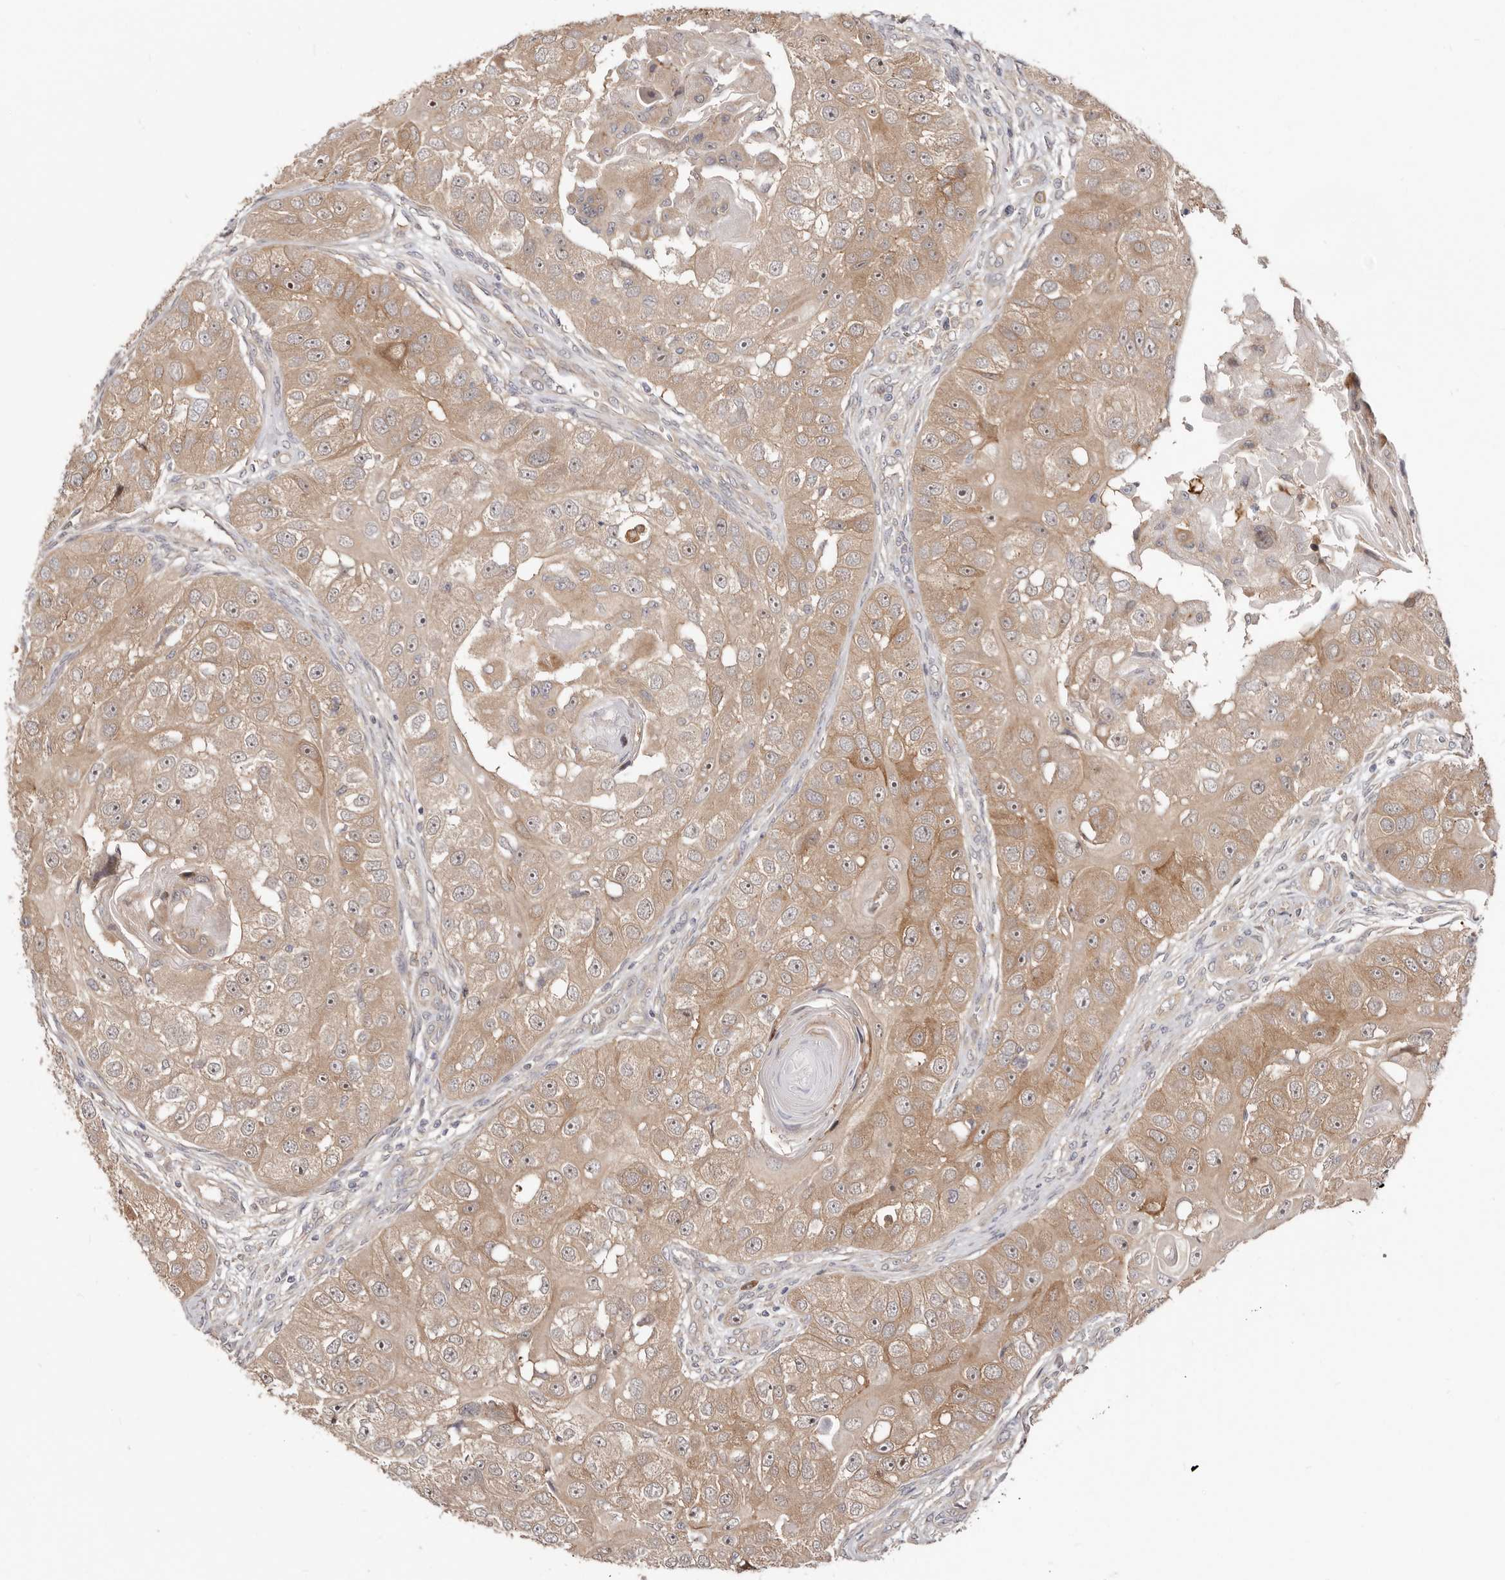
{"staining": {"intensity": "weak", "quantity": ">75%", "location": "cytoplasmic/membranous"}, "tissue": "head and neck cancer", "cell_type": "Tumor cells", "image_type": "cancer", "snomed": [{"axis": "morphology", "description": "Normal tissue, NOS"}, {"axis": "morphology", "description": "Squamous cell carcinoma, NOS"}, {"axis": "topography", "description": "Skeletal muscle"}, {"axis": "topography", "description": "Head-Neck"}], "caption": "This histopathology image demonstrates immunohistochemistry staining of human head and neck cancer (squamous cell carcinoma), with low weak cytoplasmic/membranous expression in approximately >75% of tumor cells.", "gene": "GPATCH4", "patient": {"sex": "male", "age": 51}}